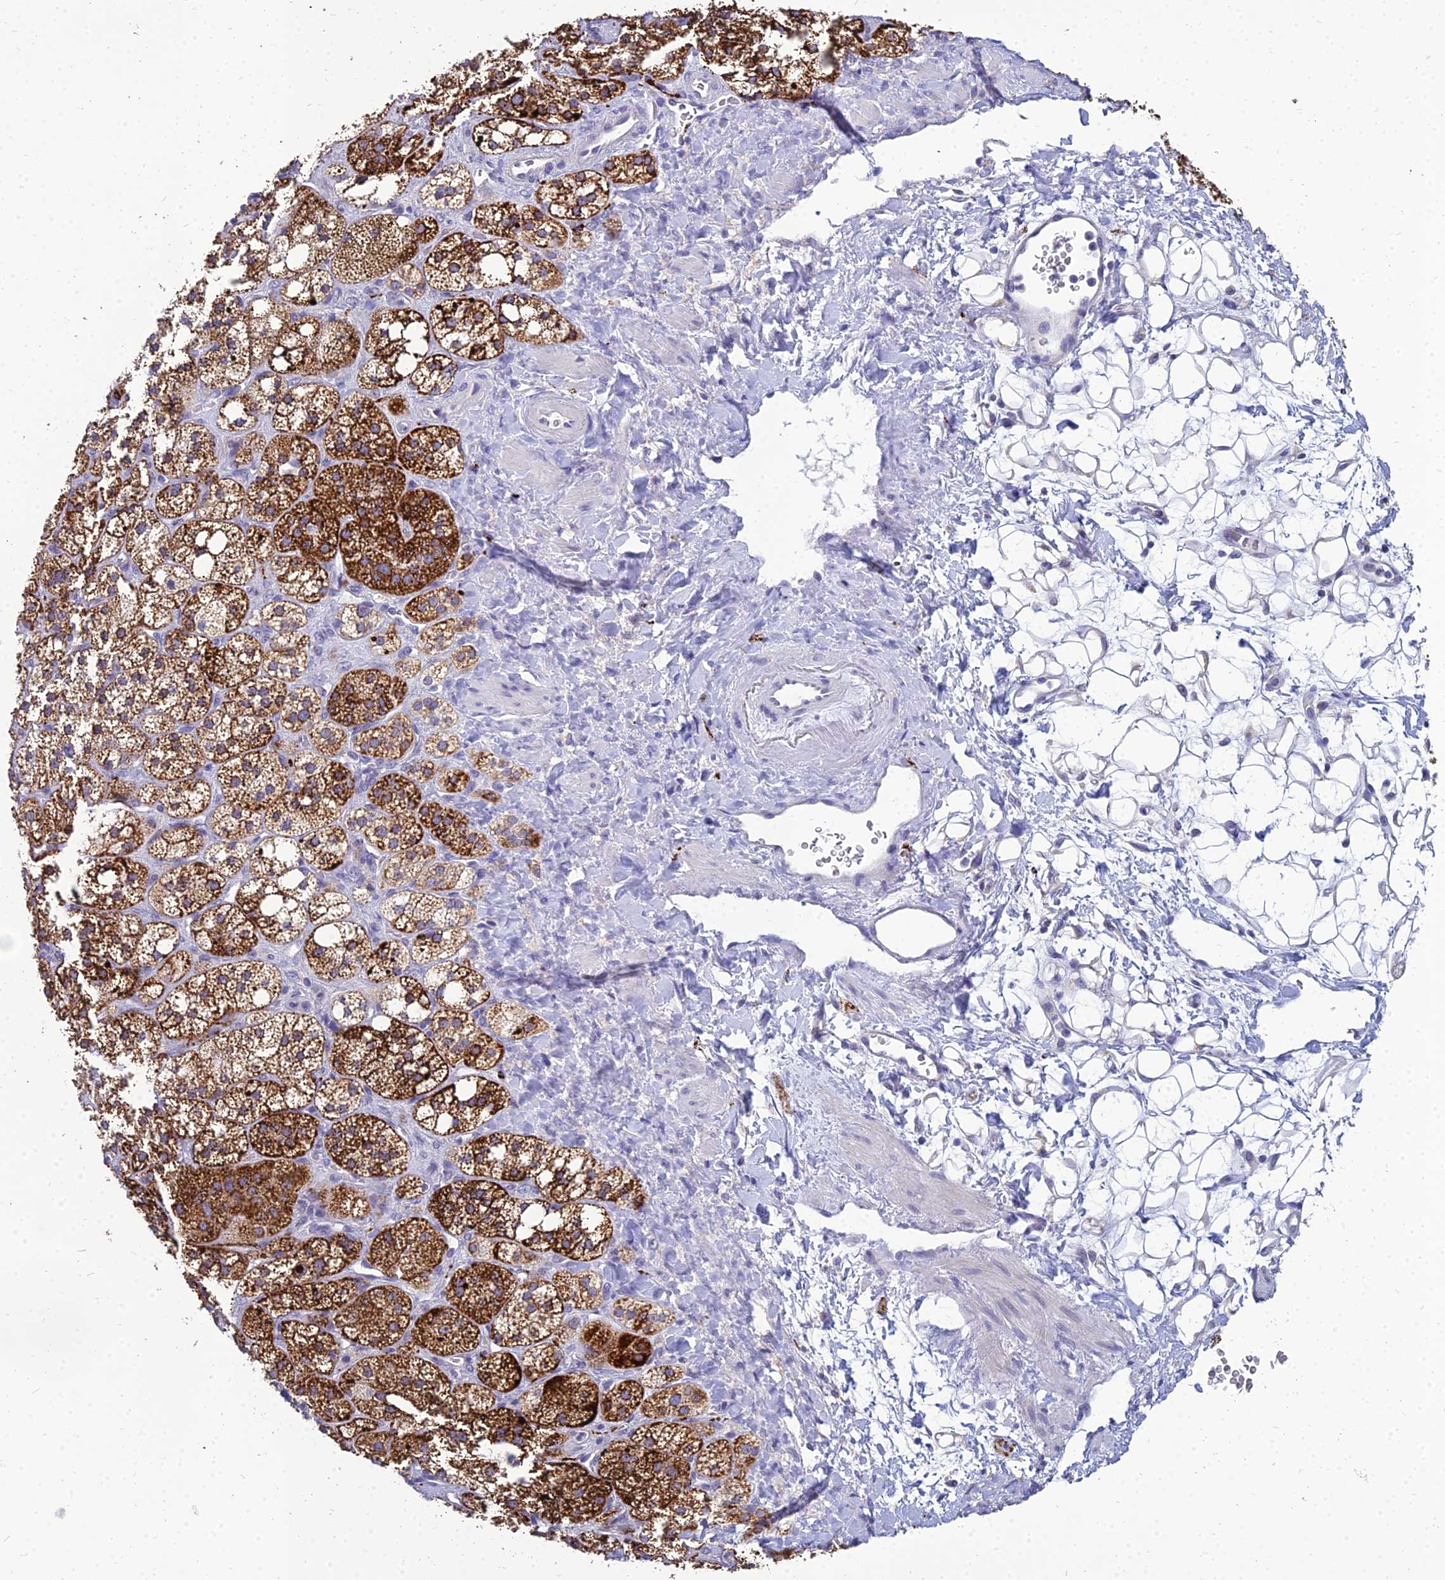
{"staining": {"intensity": "strong", "quantity": "25%-75%", "location": "cytoplasmic/membranous"}, "tissue": "adrenal gland", "cell_type": "Glandular cells", "image_type": "normal", "snomed": [{"axis": "morphology", "description": "Normal tissue, NOS"}, {"axis": "topography", "description": "Adrenal gland"}], "caption": "Immunohistochemistry image of unremarkable human adrenal gland stained for a protein (brown), which reveals high levels of strong cytoplasmic/membranous staining in about 25%-75% of glandular cells.", "gene": "NPY", "patient": {"sex": "male", "age": 61}}